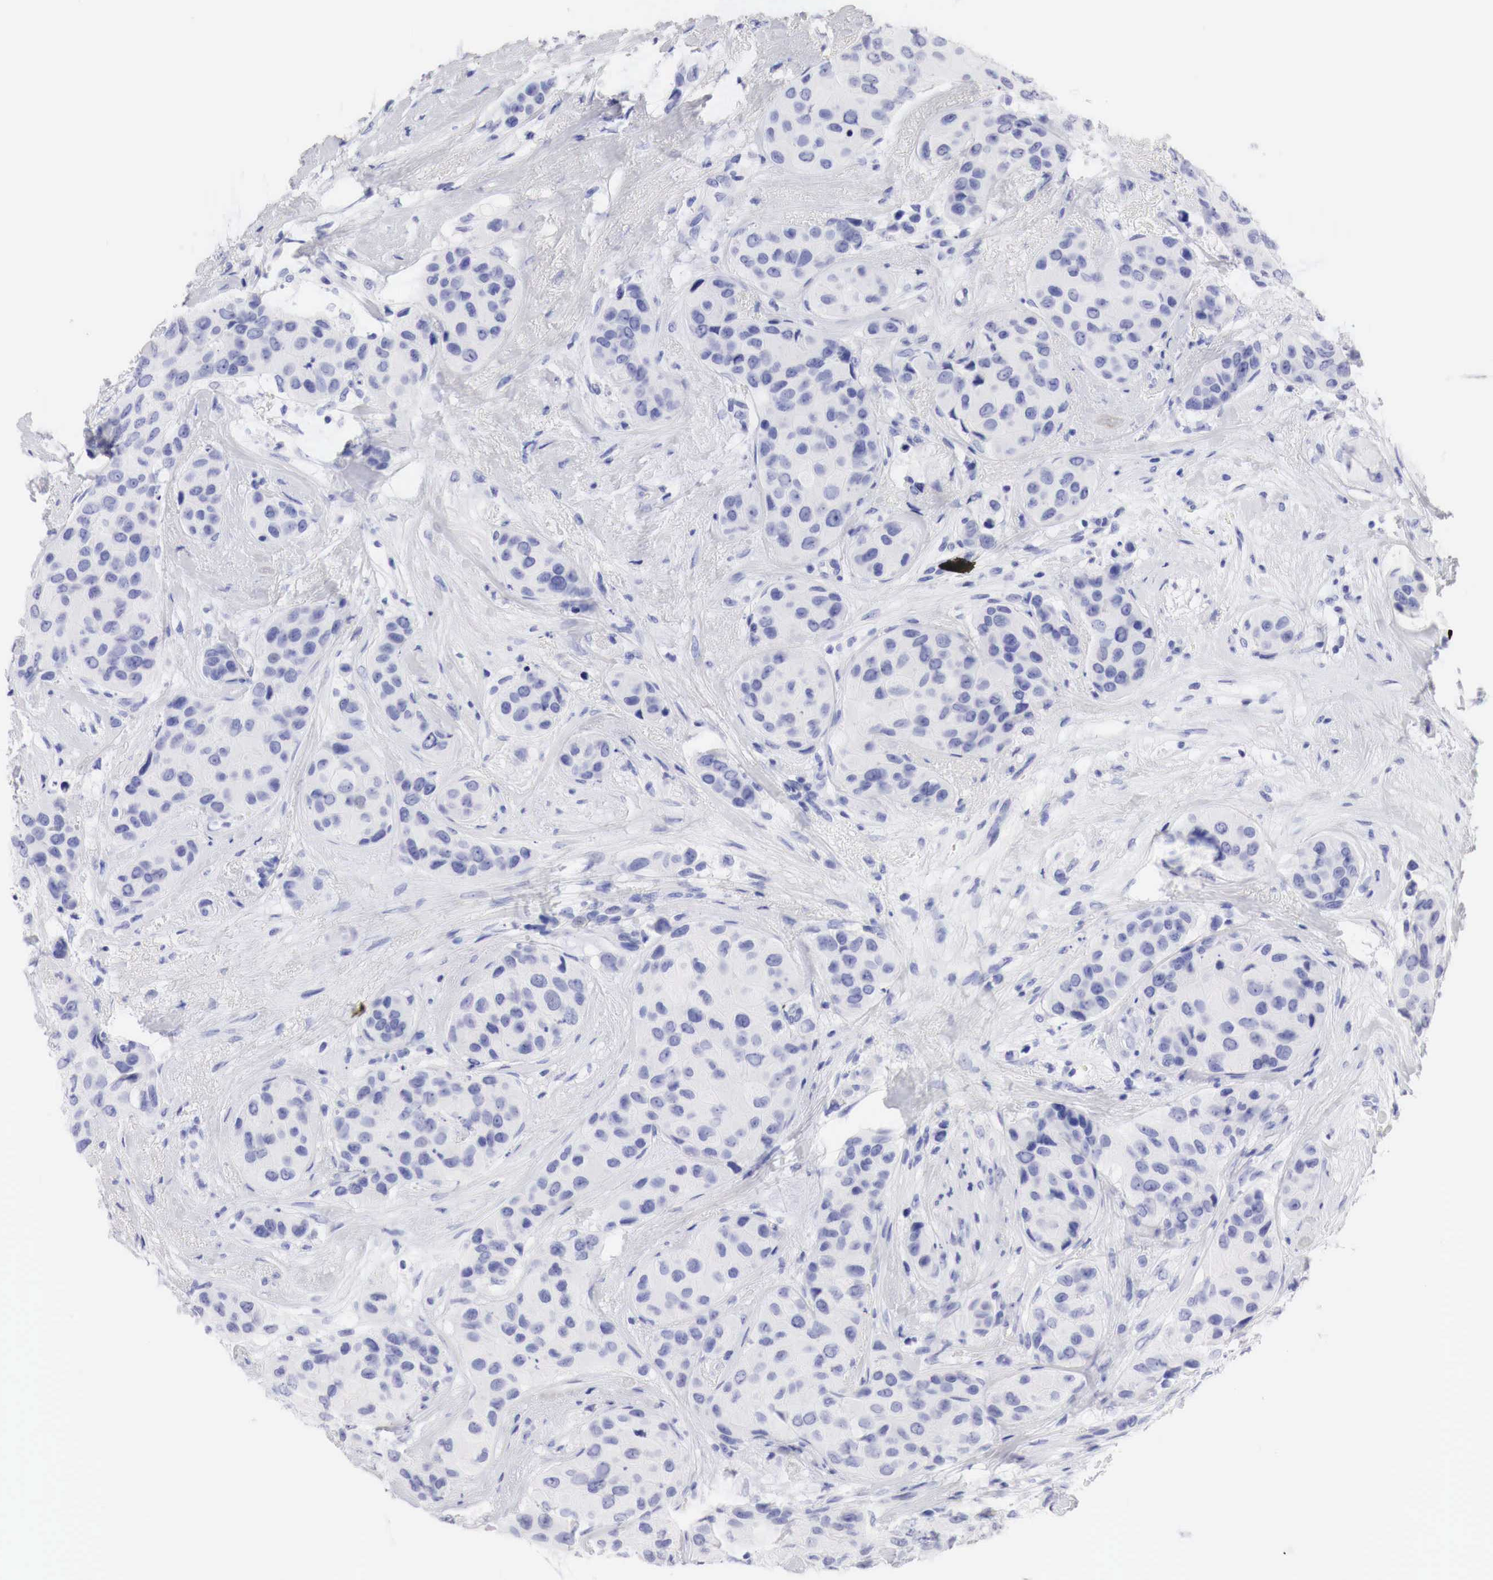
{"staining": {"intensity": "negative", "quantity": "none", "location": "none"}, "tissue": "breast cancer", "cell_type": "Tumor cells", "image_type": "cancer", "snomed": [{"axis": "morphology", "description": "Duct carcinoma"}, {"axis": "topography", "description": "Breast"}], "caption": "Human breast cancer (intraductal carcinoma) stained for a protein using IHC exhibits no staining in tumor cells.", "gene": "TYR", "patient": {"sex": "female", "age": 68}}